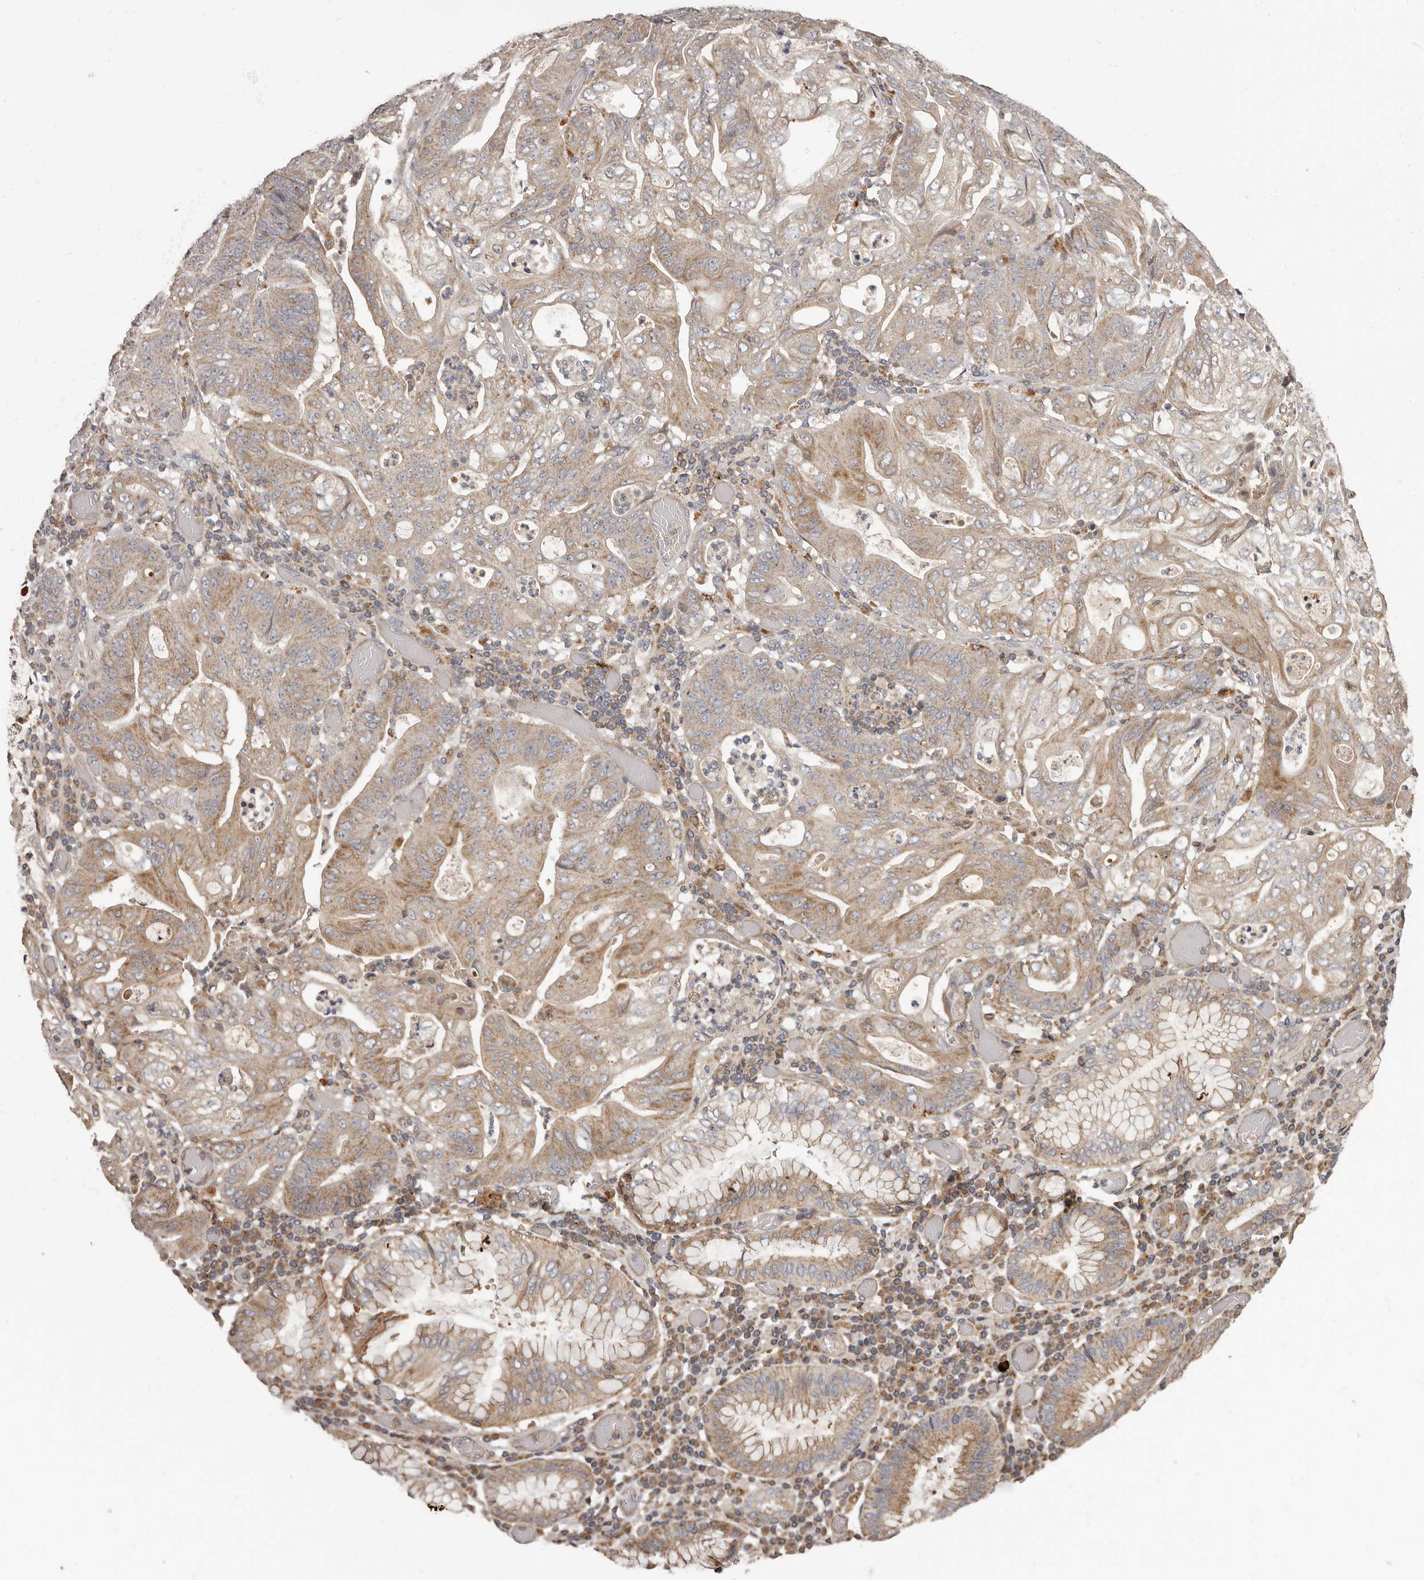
{"staining": {"intensity": "weak", "quantity": ">75%", "location": "cytoplasmic/membranous"}, "tissue": "stomach cancer", "cell_type": "Tumor cells", "image_type": "cancer", "snomed": [{"axis": "morphology", "description": "Adenocarcinoma, NOS"}, {"axis": "topography", "description": "Stomach"}], "caption": "Stomach adenocarcinoma stained with DAB (3,3'-diaminobenzidine) immunohistochemistry reveals low levels of weak cytoplasmic/membranous staining in approximately >75% of tumor cells. (DAB = brown stain, brightfield microscopy at high magnification).", "gene": "ADCY2", "patient": {"sex": "female", "age": 73}}